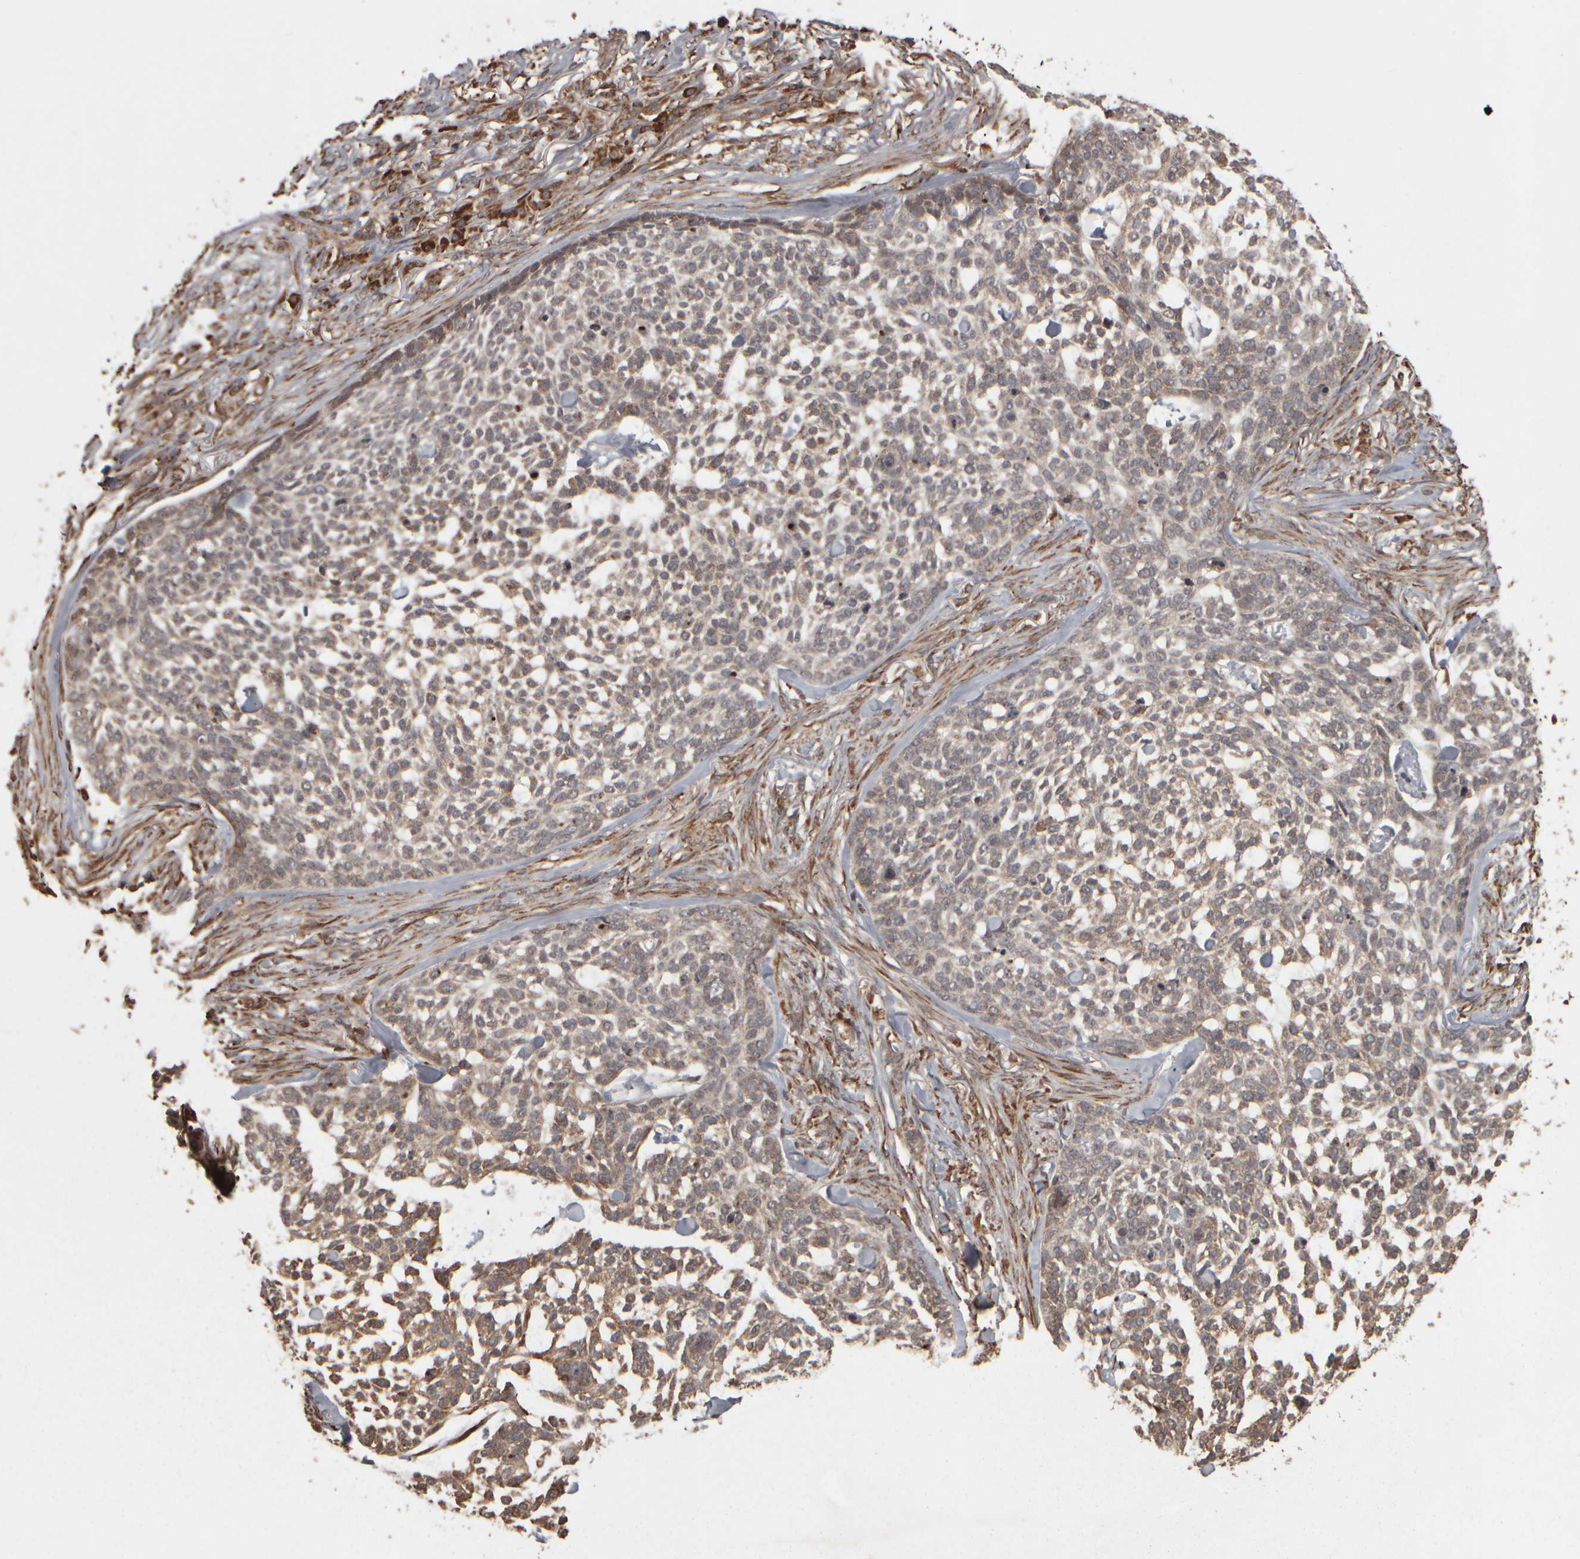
{"staining": {"intensity": "moderate", "quantity": "25%-75%", "location": "cytoplasmic/membranous"}, "tissue": "skin cancer", "cell_type": "Tumor cells", "image_type": "cancer", "snomed": [{"axis": "morphology", "description": "Basal cell carcinoma"}, {"axis": "topography", "description": "Skin"}], "caption": "Moderate cytoplasmic/membranous protein staining is seen in about 25%-75% of tumor cells in skin cancer. Nuclei are stained in blue.", "gene": "AGBL3", "patient": {"sex": "female", "age": 64}}